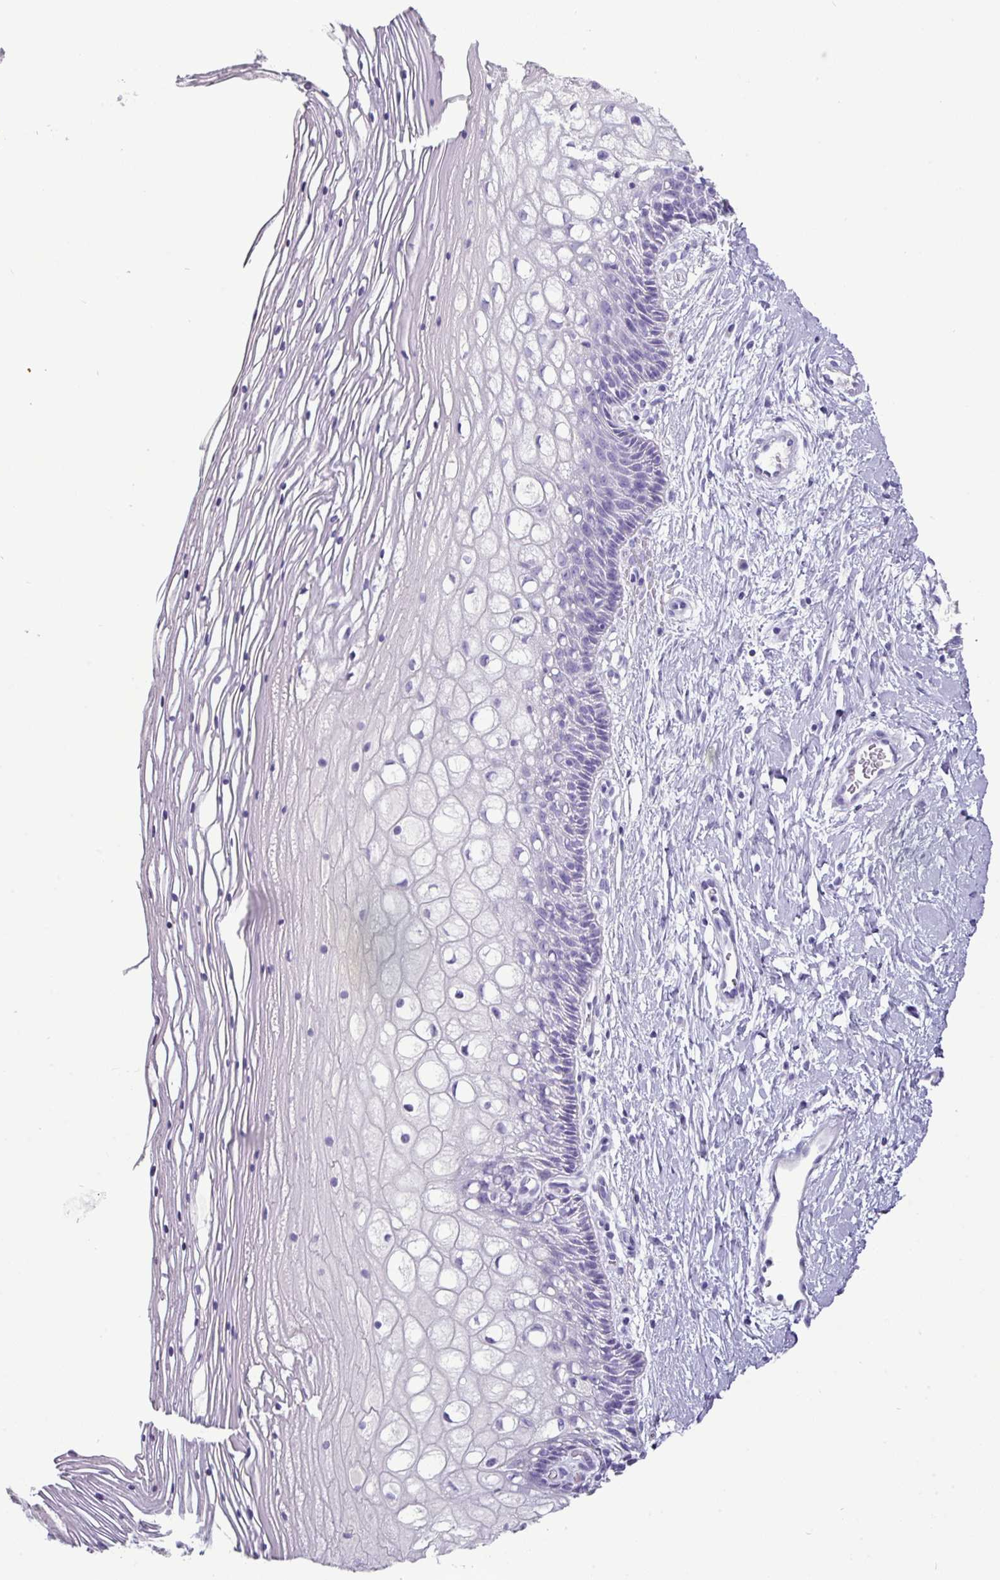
{"staining": {"intensity": "negative", "quantity": "none", "location": "none"}, "tissue": "cervix", "cell_type": "Glandular cells", "image_type": "normal", "snomed": [{"axis": "morphology", "description": "Normal tissue, NOS"}, {"axis": "topography", "description": "Cervix"}], "caption": "Immunohistochemical staining of normal human cervix demonstrates no significant positivity in glandular cells. The staining was performed using DAB (3,3'-diaminobenzidine) to visualize the protein expression in brown, while the nuclei were stained in blue with hematoxylin (Magnification: 20x).", "gene": "GSTA1", "patient": {"sex": "female", "age": 36}}